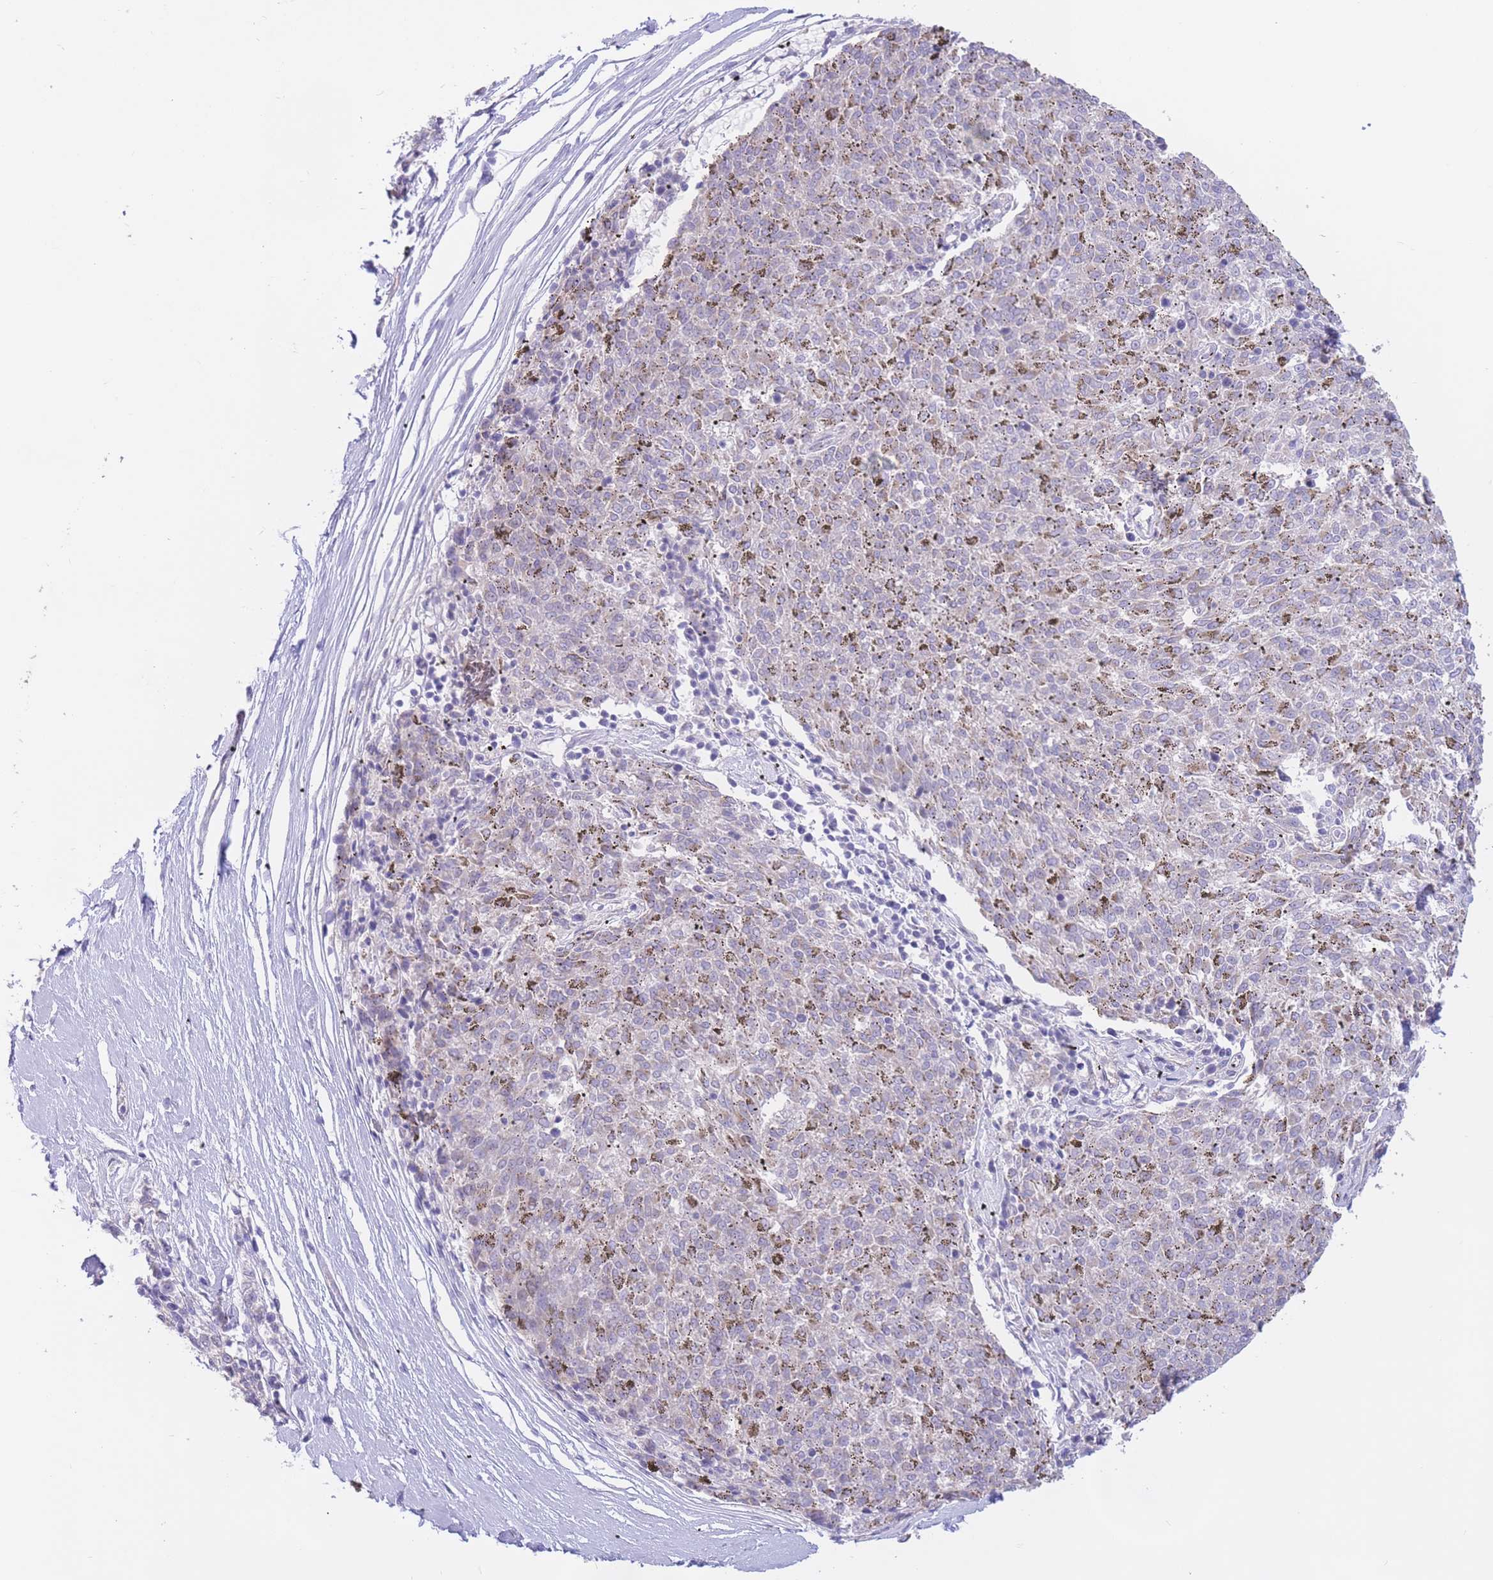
{"staining": {"intensity": "negative", "quantity": "none", "location": "none"}, "tissue": "melanoma", "cell_type": "Tumor cells", "image_type": "cancer", "snomed": [{"axis": "morphology", "description": "Malignant melanoma, NOS"}, {"axis": "topography", "description": "Skin"}], "caption": "A micrograph of melanoma stained for a protein shows no brown staining in tumor cells. (IHC, brightfield microscopy, high magnification).", "gene": "ALS2CL", "patient": {"sex": "female", "age": 72}}